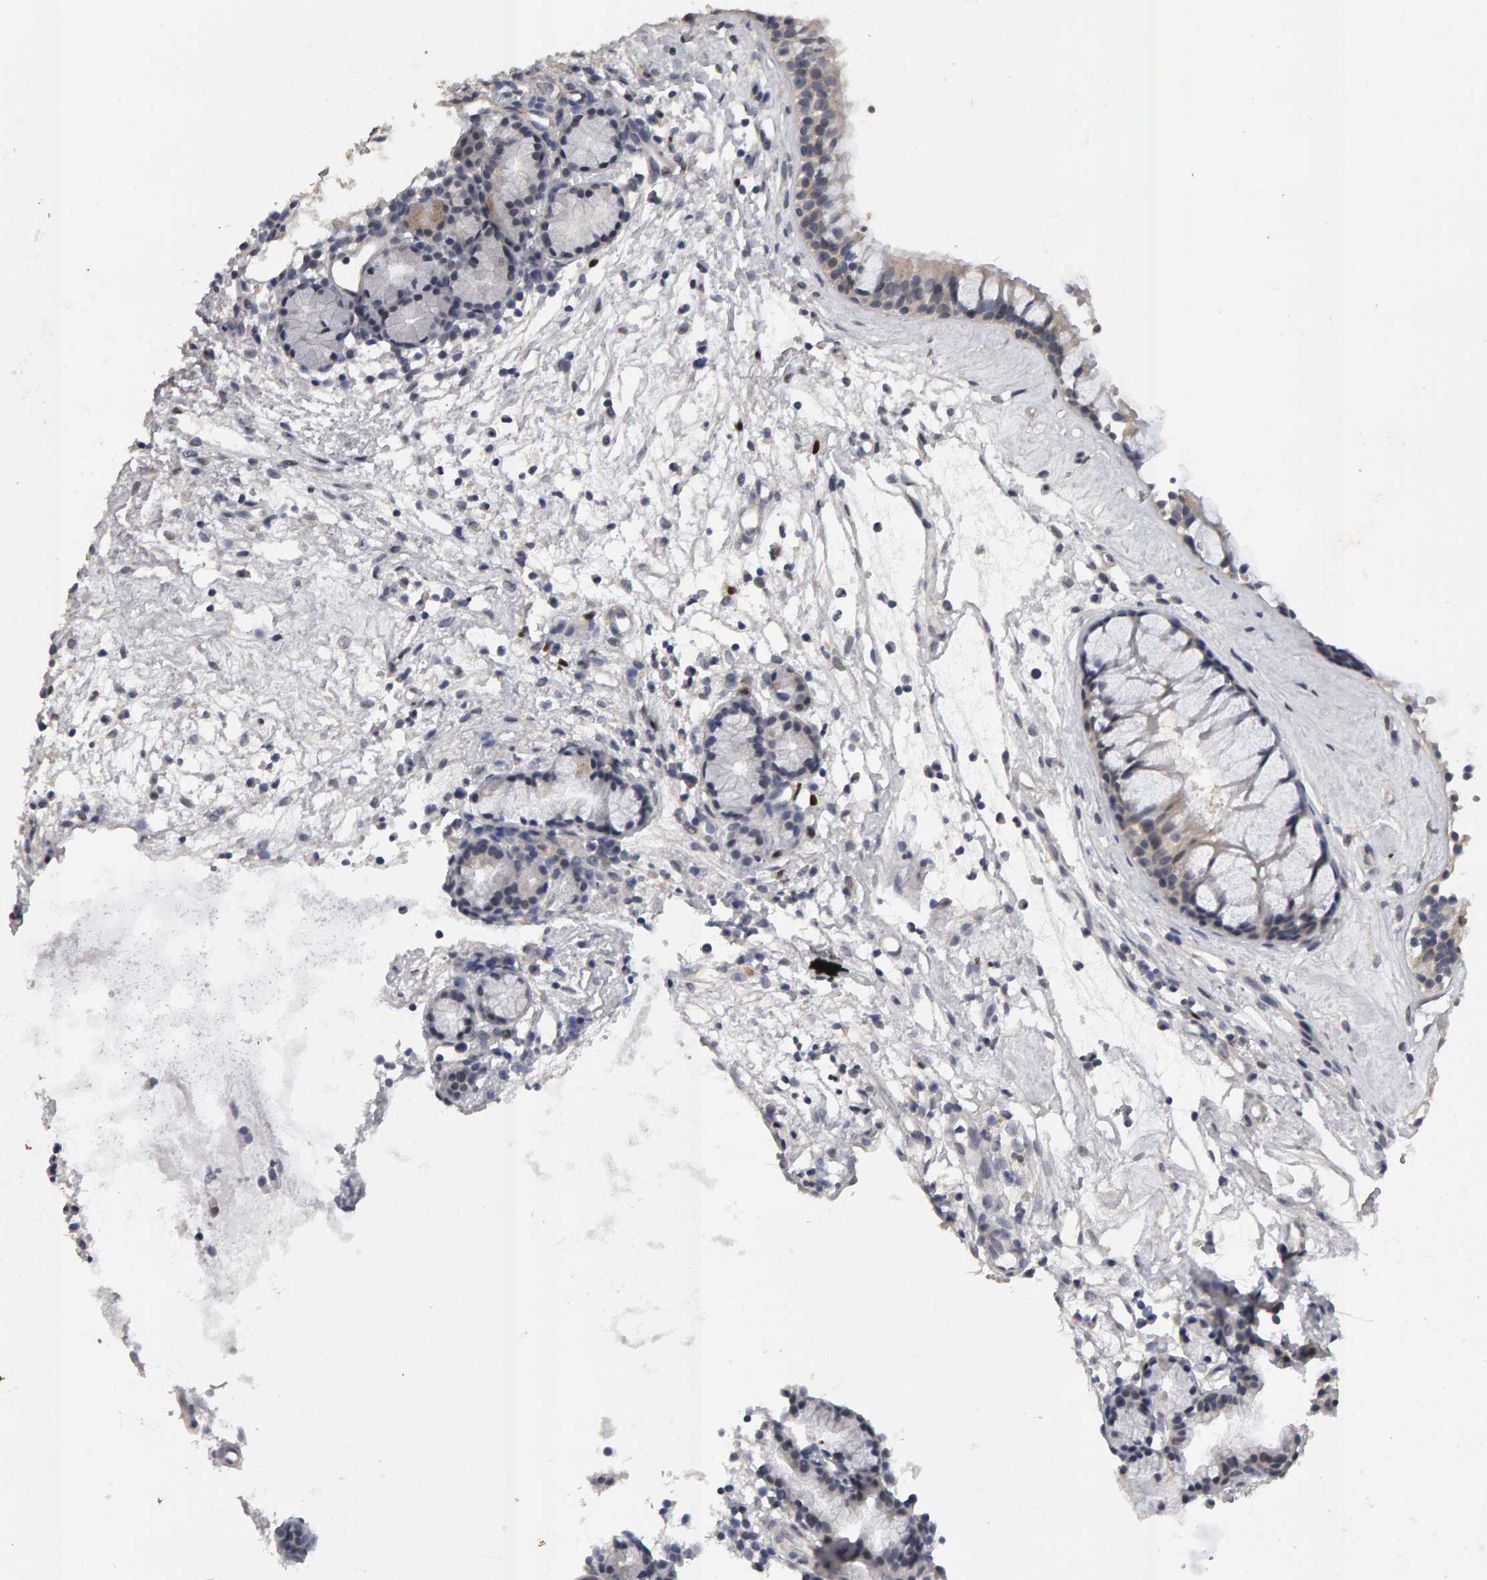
{"staining": {"intensity": "weak", "quantity": ">75%", "location": "cytoplasmic/membranous"}, "tissue": "nasopharynx", "cell_type": "Respiratory epithelial cells", "image_type": "normal", "snomed": [{"axis": "morphology", "description": "Normal tissue, NOS"}, {"axis": "topography", "description": "Nasopharynx"}], "caption": "Nasopharynx stained for a protein (brown) reveals weak cytoplasmic/membranous positive expression in about >75% of respiratory epithelial cells.", "gene": "IPO8", "patient": {"sex": "female", "age": 42}}